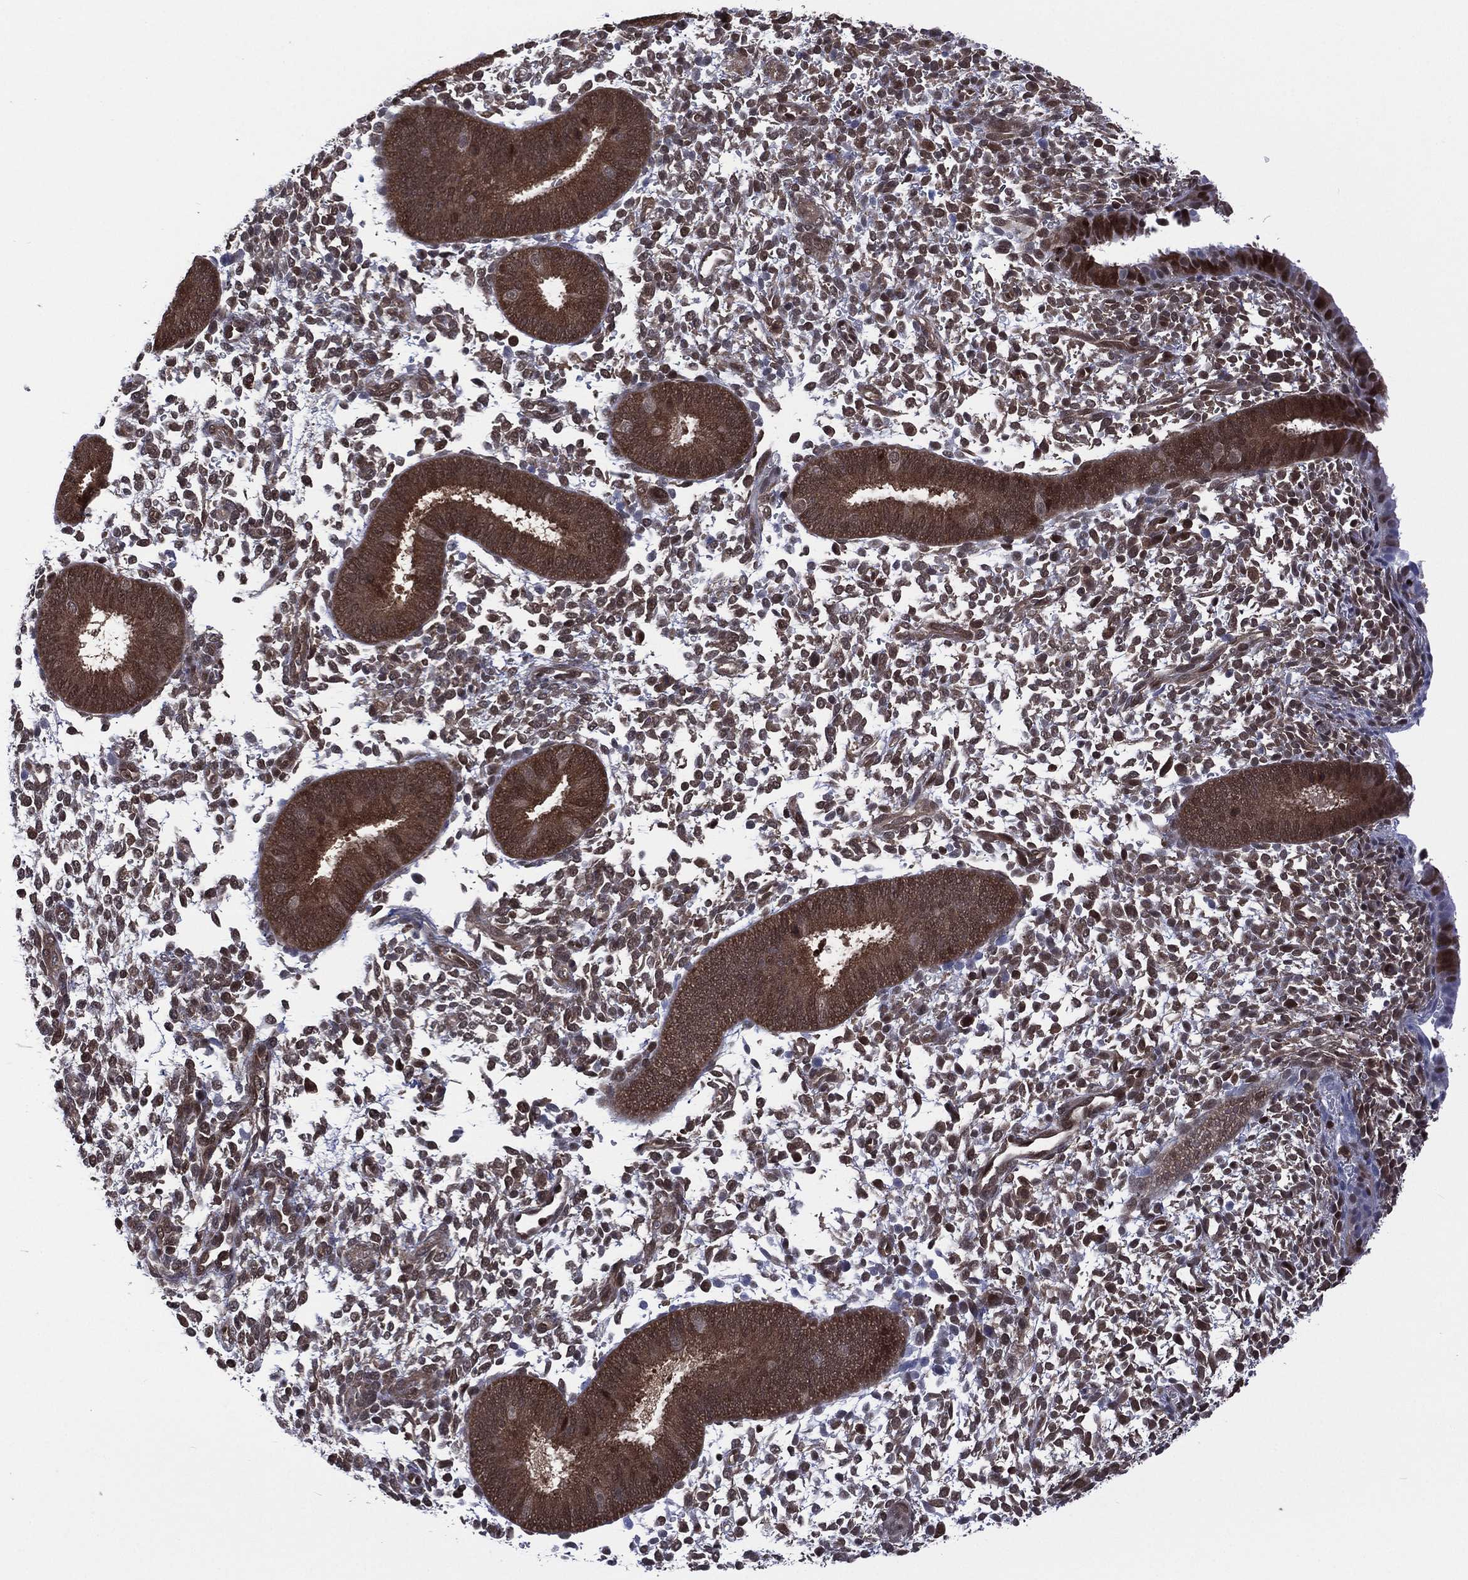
{"staining": {"intensity": "strong", "quantity": "<25%", "location": "nuclear"}, "tissue": "endometrium", "cell_type": "Cells in endometrial stroma", "image_type": "normal", "snomed": [{"axis": "morphology", "description": "Normal tissue, NOS"}, {"axis": "topography", "description": "Endometrium"}], "caption": "Protein expression by immunohistochemistry (IHC) demonstrates strong nuclear staining in about <25% of cells in endometrial stroma in benign endometrium.", "gene": "MTAP", "patient": {"sex": "female", "age": 39}}